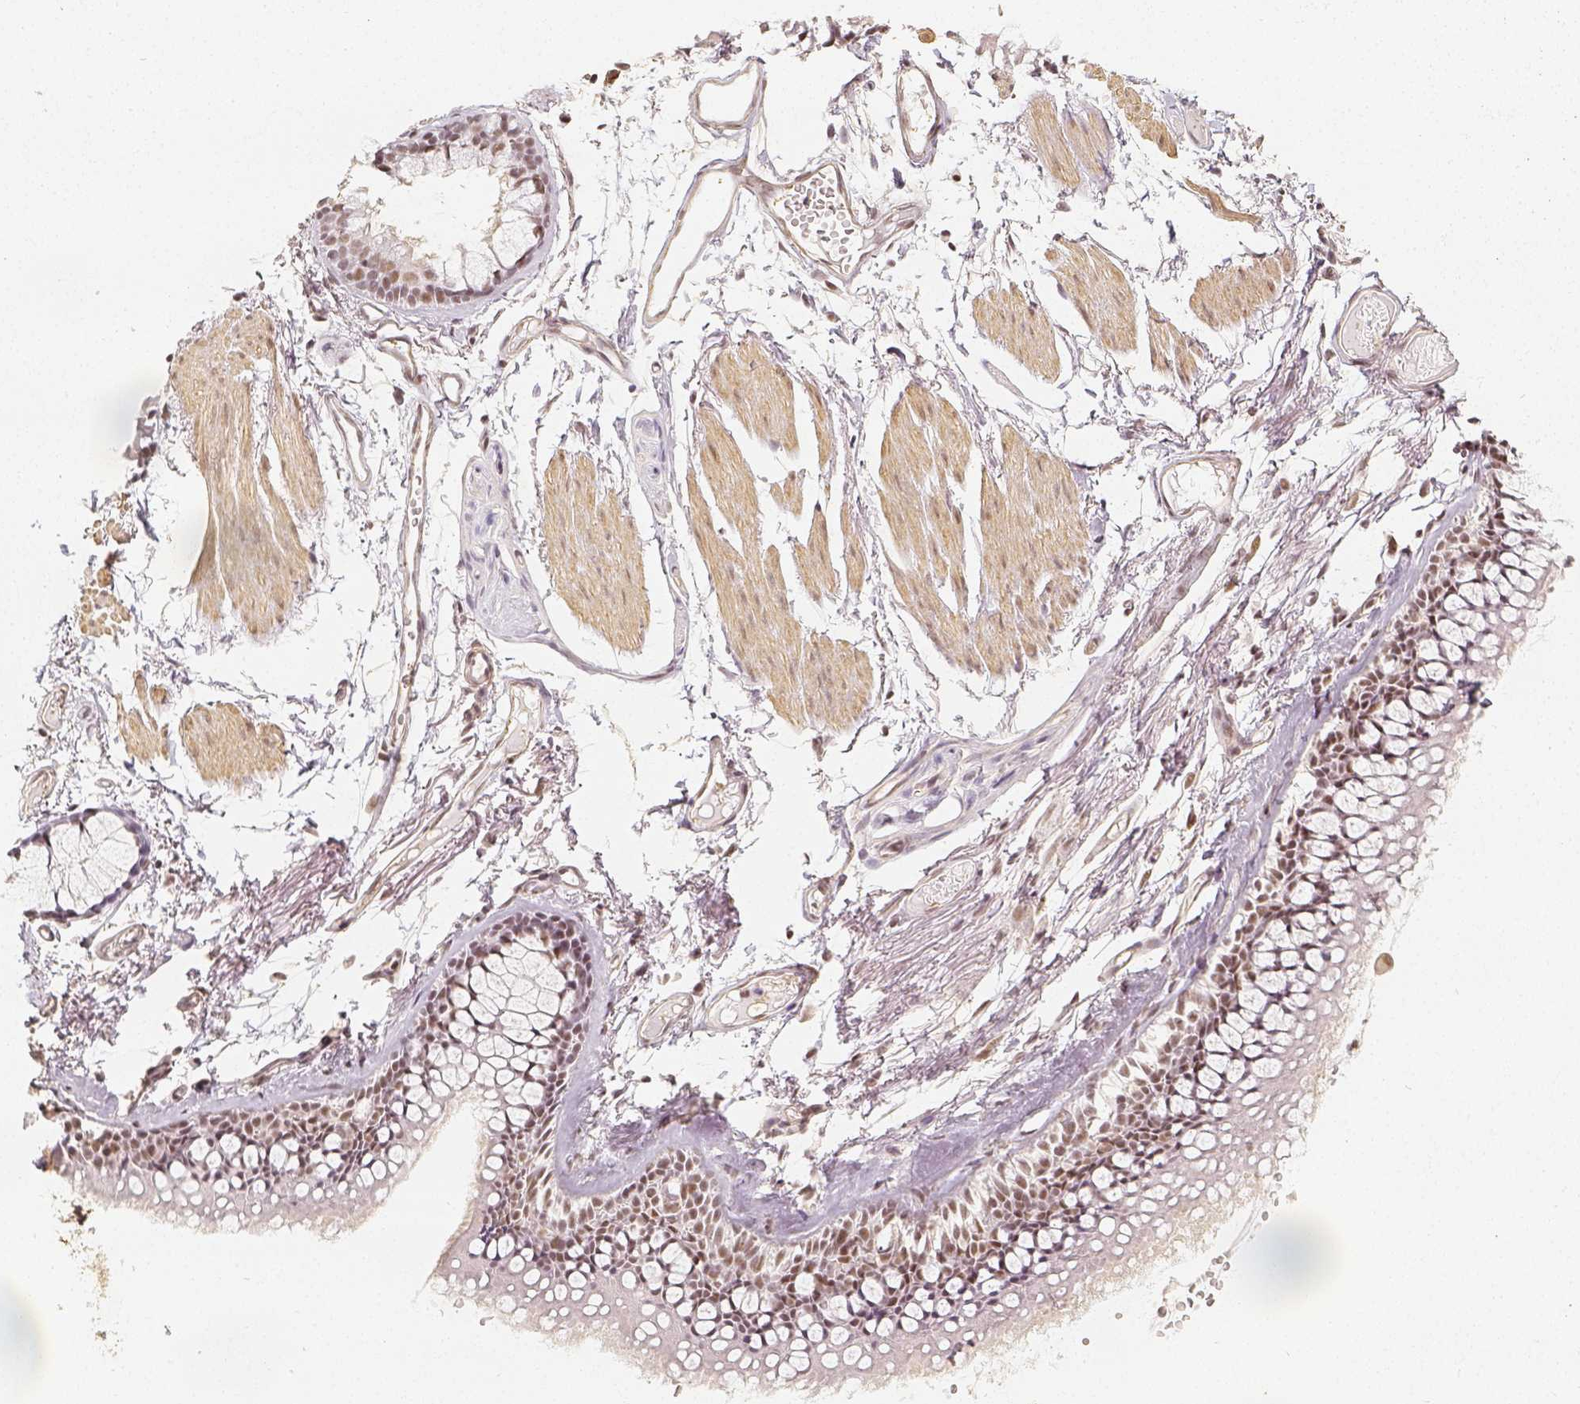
{"staining": {"intensity": "moderate", "quantity": ">75%", "location": "nuclear"}, "tissue": "soft tissue", "cell_type": "Chondrocytes", "image_type": "normal", "snomed": [{"axis": "morphology", "description": "Normal tissue, NOS"}, {"axis": "topography", "description": "Cartilage tissue"}, {"axis": "topography", "description": "Bronchus"}], "caption": "The image exhibits immunohistochemical staining of unremarkable soft tissue. There is moderate nuclear staining is appreciated in about >75% of chondrocytes. Nuclei are stained in blue.", "gene": "HDAC1", "patient": {"sex": "female", "age": 79}}